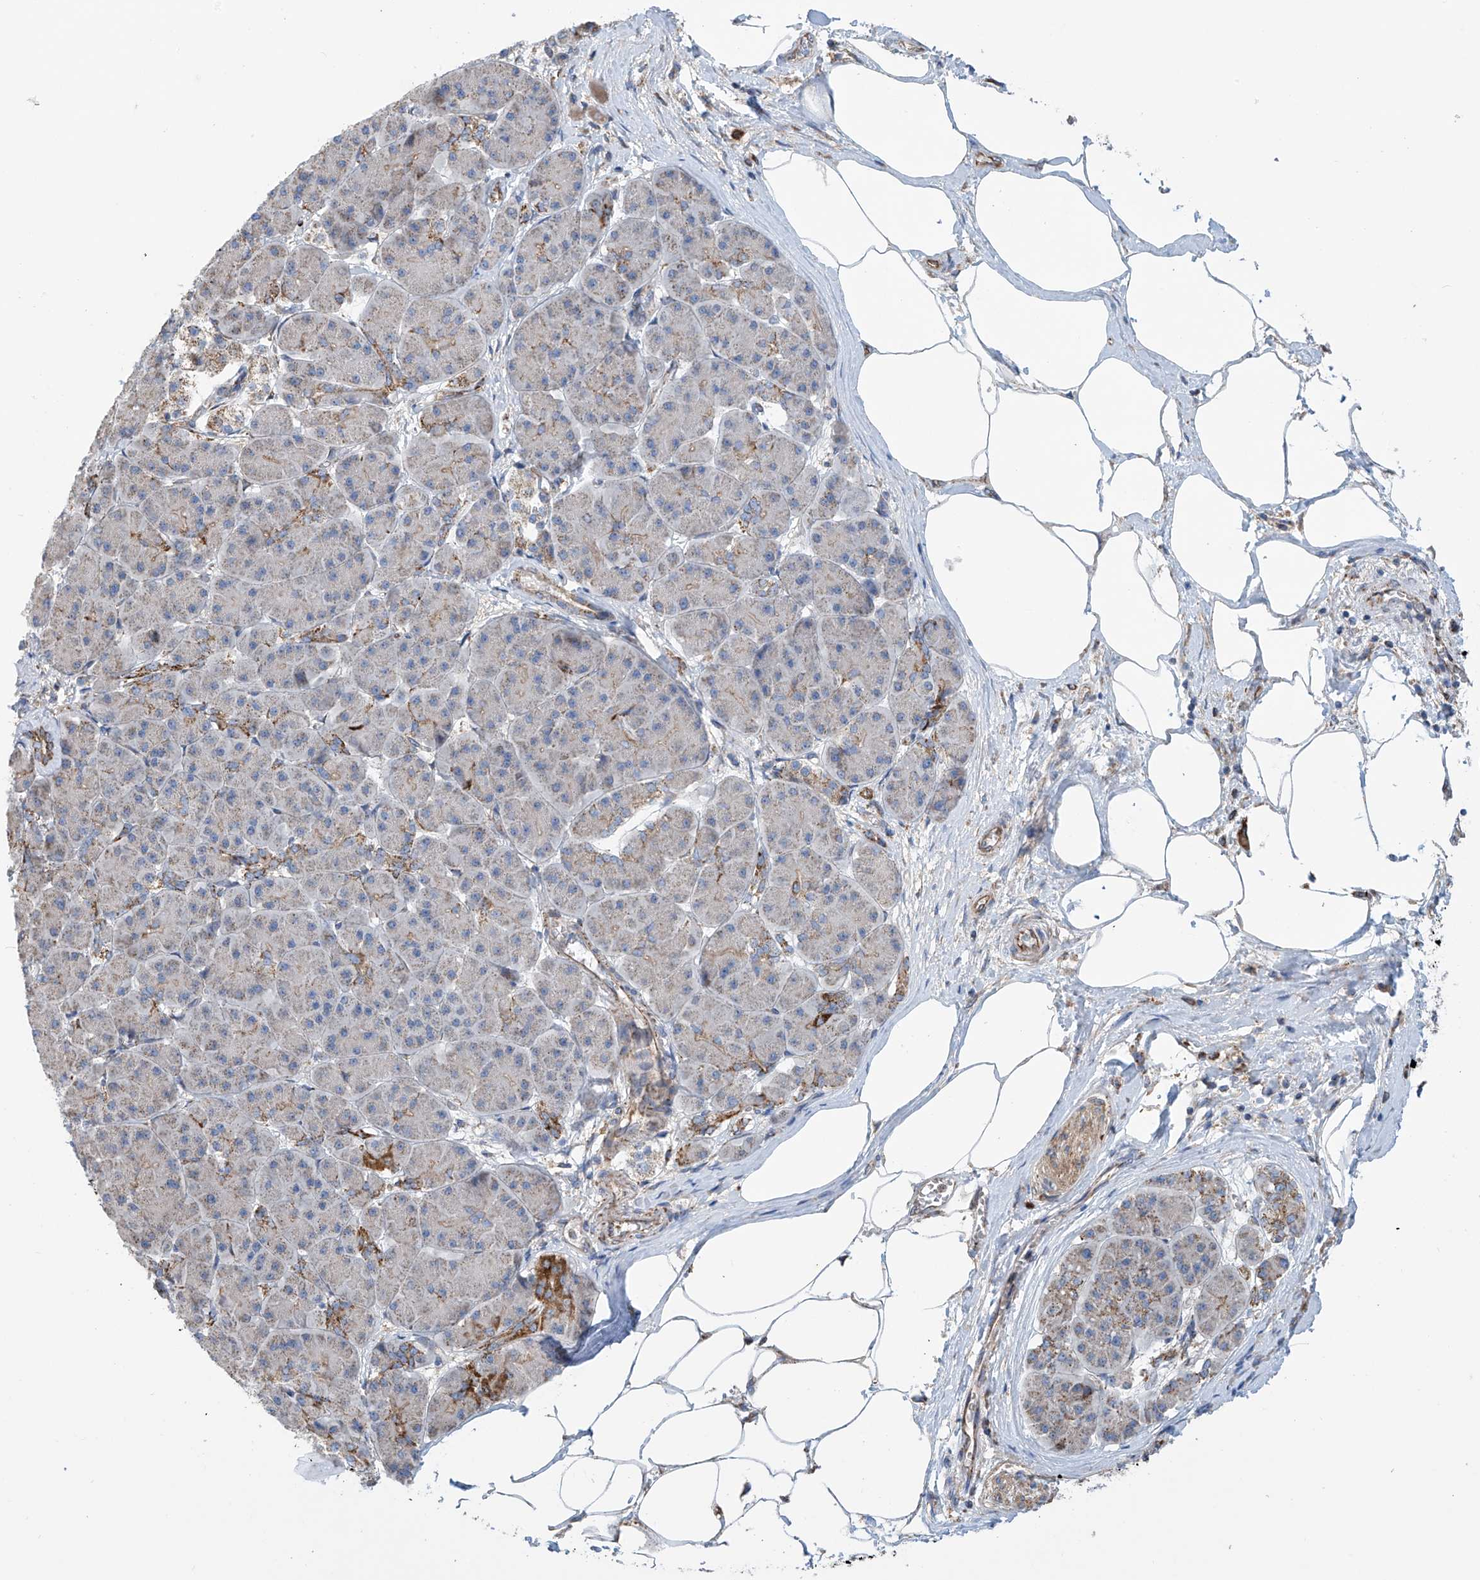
{"staining": {"intensity": "strong", "quantity": "<25%", "location": "cytoplasmic/membranous"}, "tissue": "pancreatic cancer", "cell_type": "Tumor cells", "image_type": "cancer", "snomed": [{"axis": "morphology", "description": "Normal tissue, NOS"}, {"axis": "morphology", "description": "Adenocarcinoma, NOS"}, {"axis": "topography", "description": "Pancreas"}], "caption": "The histopathology image displays a brown stain indicating the presence of a protein in the cytoplasmic/membranous of tumor cells in pancreatic cancer (adenocarcinoma). The staining is performed using DAB brown chromogen to label protein expression. The nuclei are counter-stained blue using hematoxylin.", "gene": "EIF5B", "patient": {"sex": "female", "age": 68}}